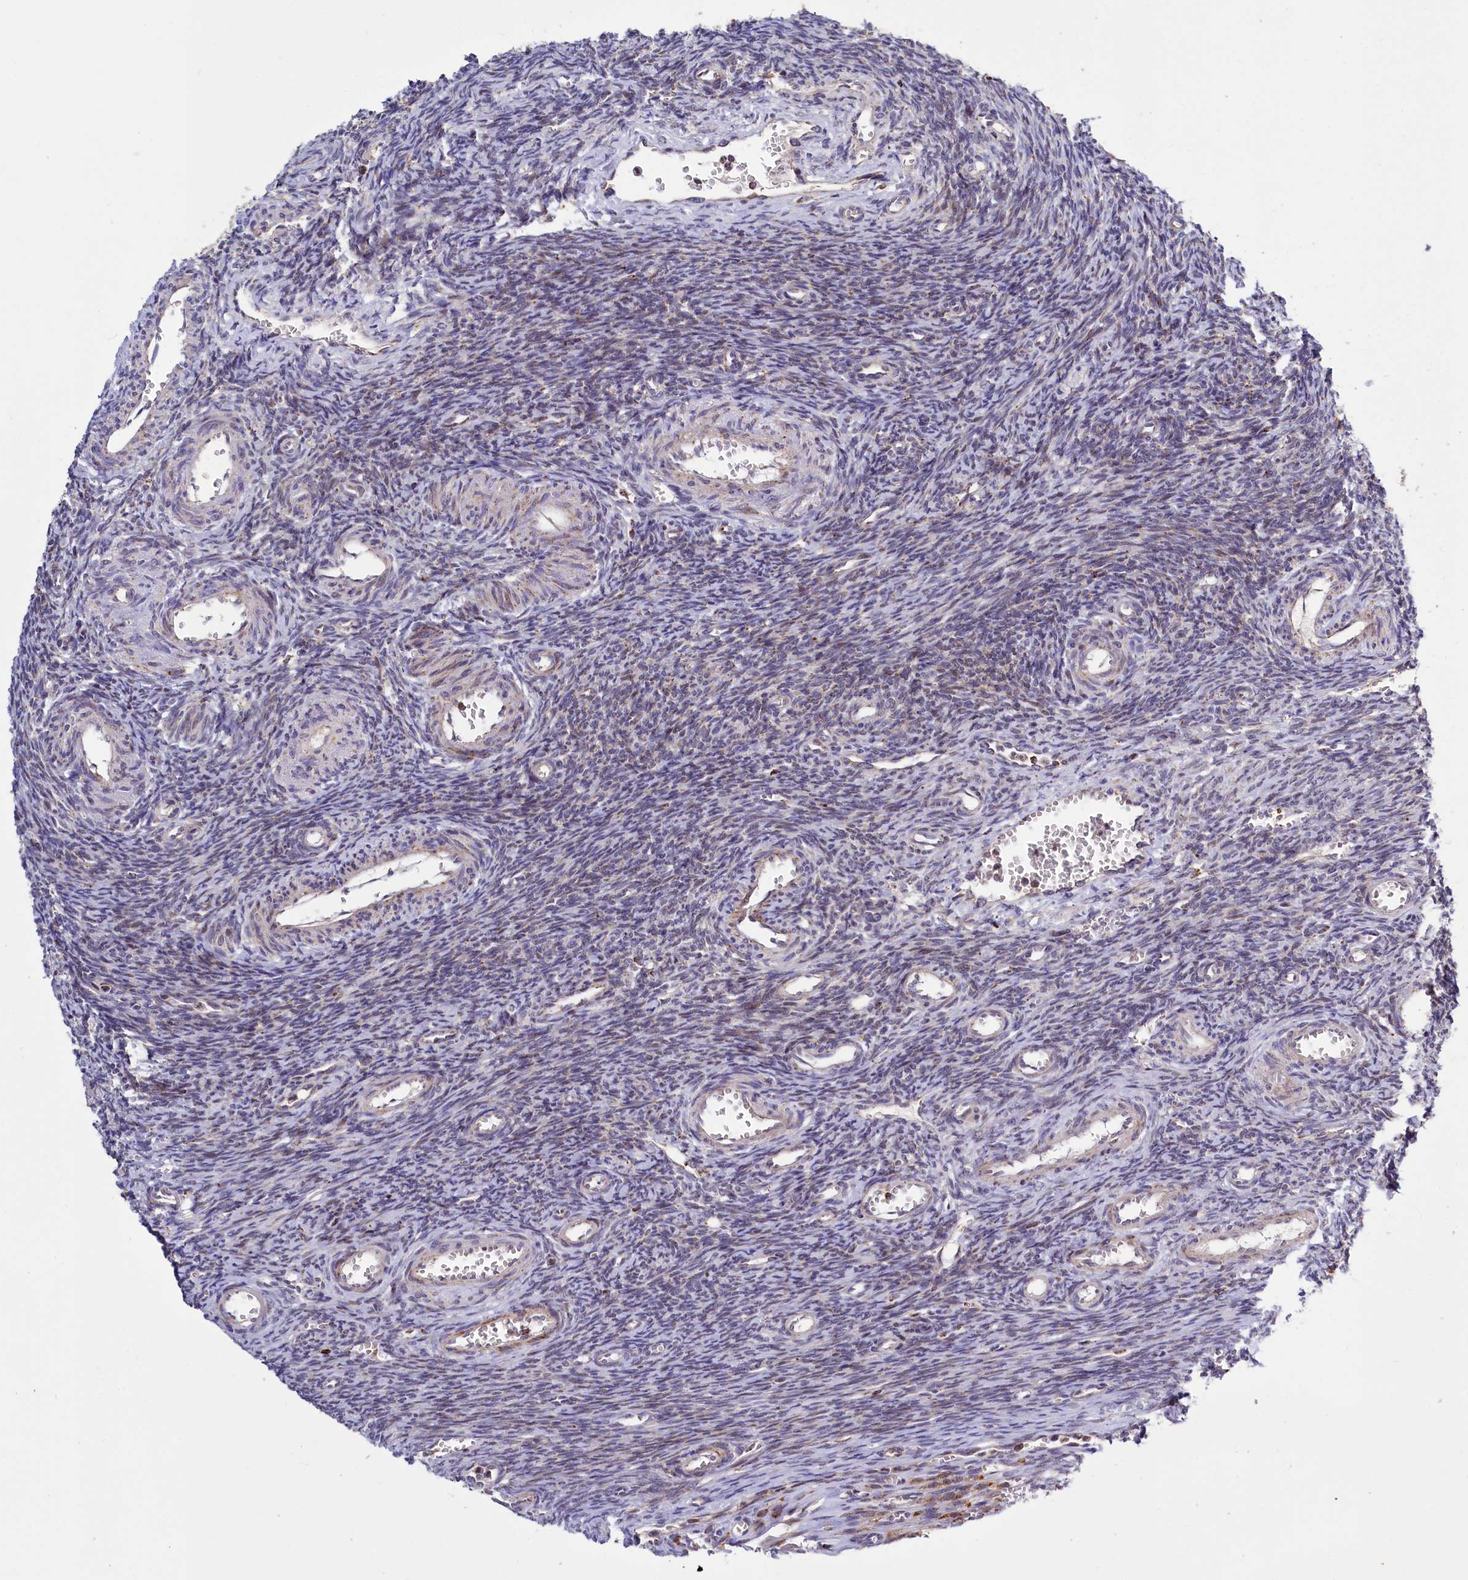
{"staining": {"intensity": "negative", "quantity": "none", "location": "none"}, "tissue": "ovary", "cell_type": "Ovarian stroma cells", "image_type": "normal", "snomed": [{"axis": "morphology", "description": "Normal tissue, NOS"}, {"axis": "topography", "description": "Ovary"}], "caption": "Immunohistochemistry histopathology image of unremarkable ovary: human ovary stained with DAB exhibits no significant protein expression in ovarian stroma cells. (Immunohistochemistry (ihc), brightfield microscopy, high magnification).", "gene": "DYNC2H1", "patient": {"sex": "female", "age": 39}}